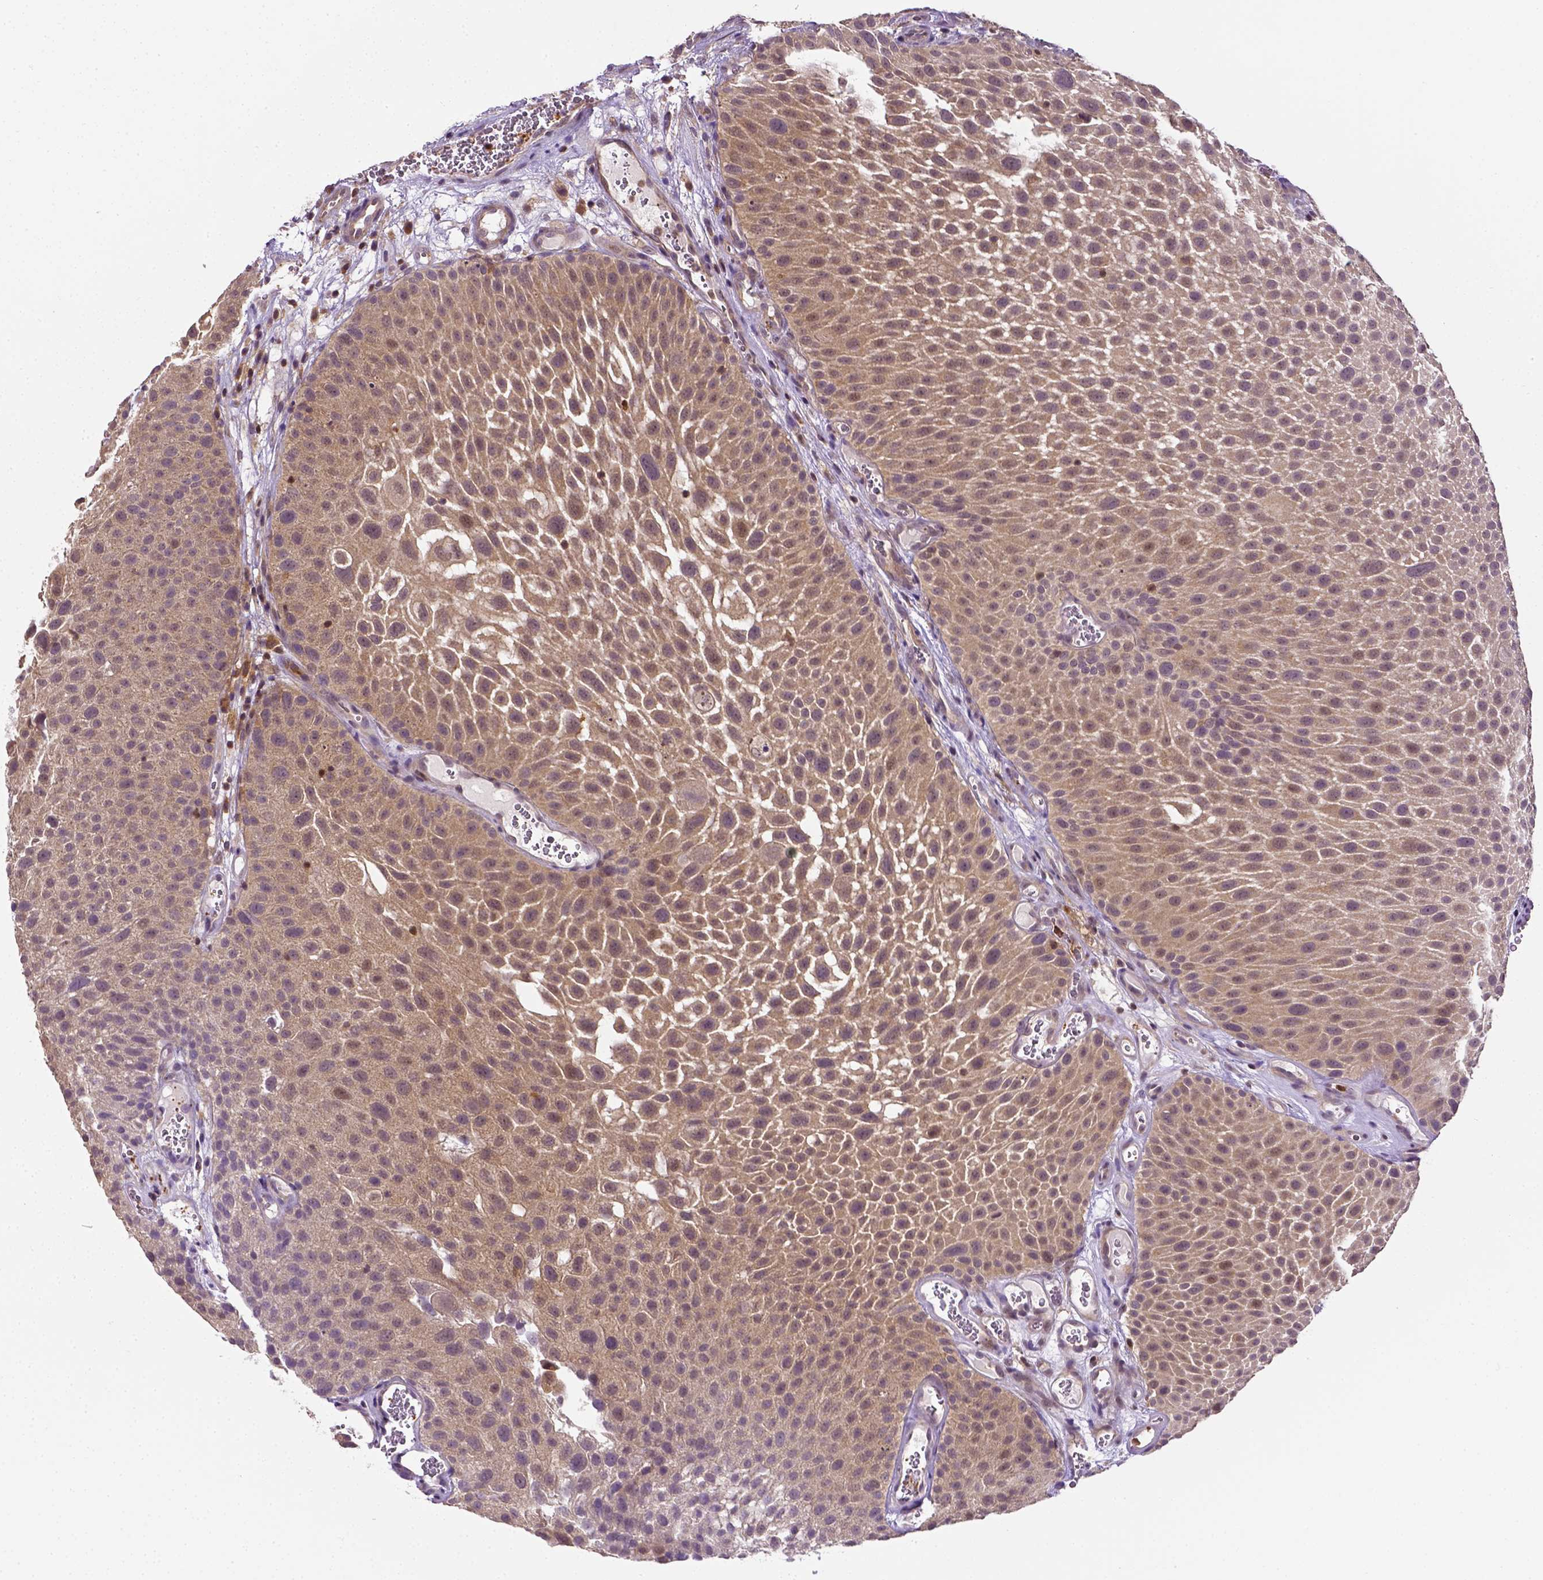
{"staining": {"intensity": "weak", "quantity": ">75%", "location": "cytoplasmic/membranous"}, "tissue": "urothelial cancer", "cell_type": "Tumor cells", "image_type": "cancer", "snomed": [{"axis": "morphology", "description": "Urothelial carcinoma, Low grade"}, {"axis": "topography", "description": "Urinary bladder"}], "caption": "Human urothelial cancer stained with a brown dye exhibits weak cytoplasmic/membranous positive staining in about >75% of tumor cells.", "gene": "MATK", "patient": {"sex": "male", "age": 72}}